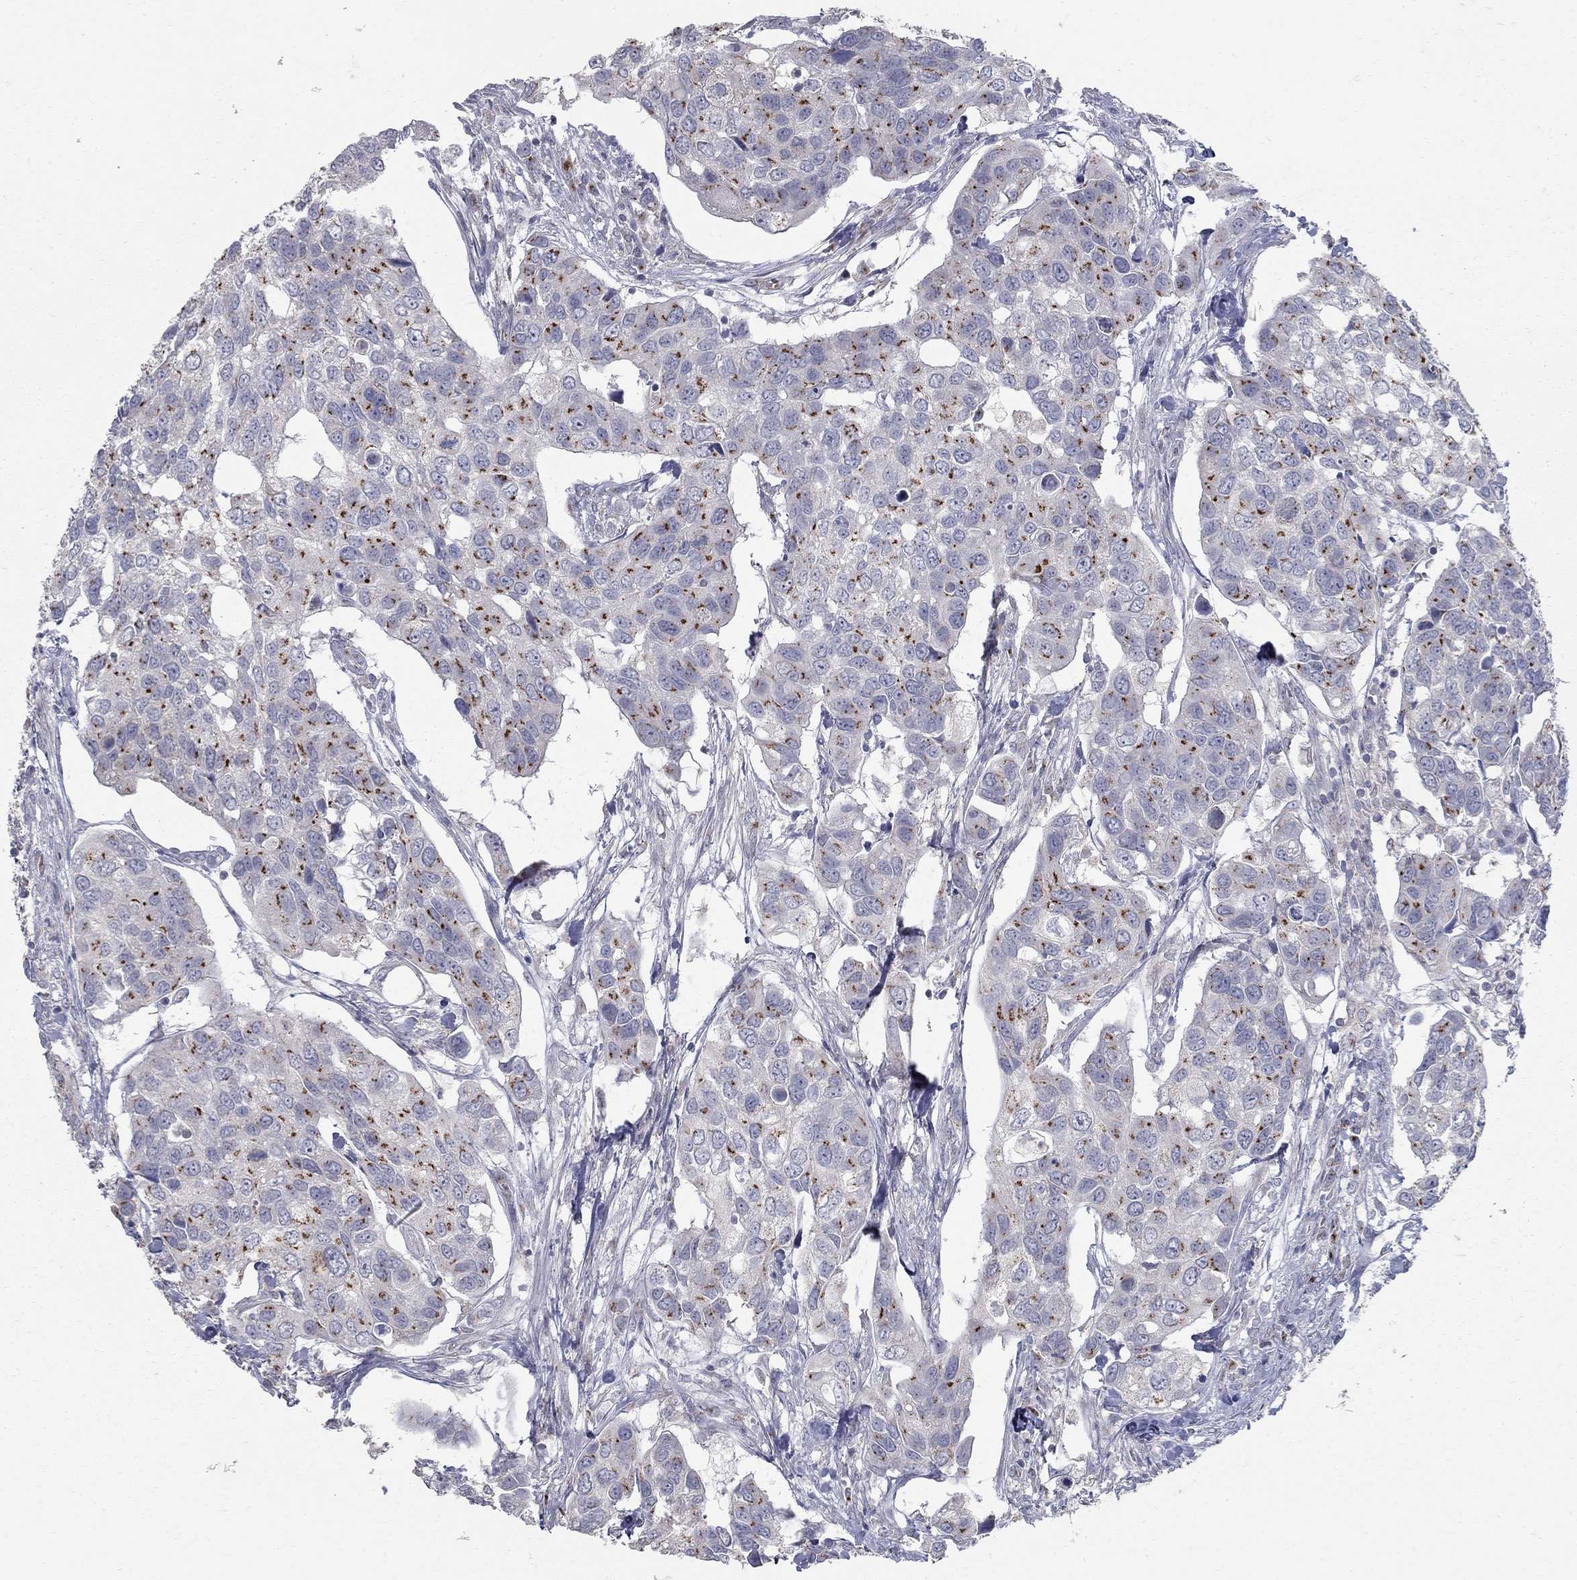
{"staining": {"intensity": "strong", "quantity": "<25%", "location": "cytoplasmic/membranous"}, "tissue": "urothelial cancer", "cell_type": "Tumor cells", "image_type": "cancer", "snomed": [{"axis": "morphology", "description": "Urothelial carcinoma, High grade"}, {"axis": "topography", "description": "Urinary bladder"}], "caption": "Immunohistochemical staining of urothelial cancer exhibits medium levels of strong cytoplasmic/membranous protein expression in approximately <25% of tumor cells.", "gene": "KIAA0319L", "patient": {"sex": "male", "age": 60}}